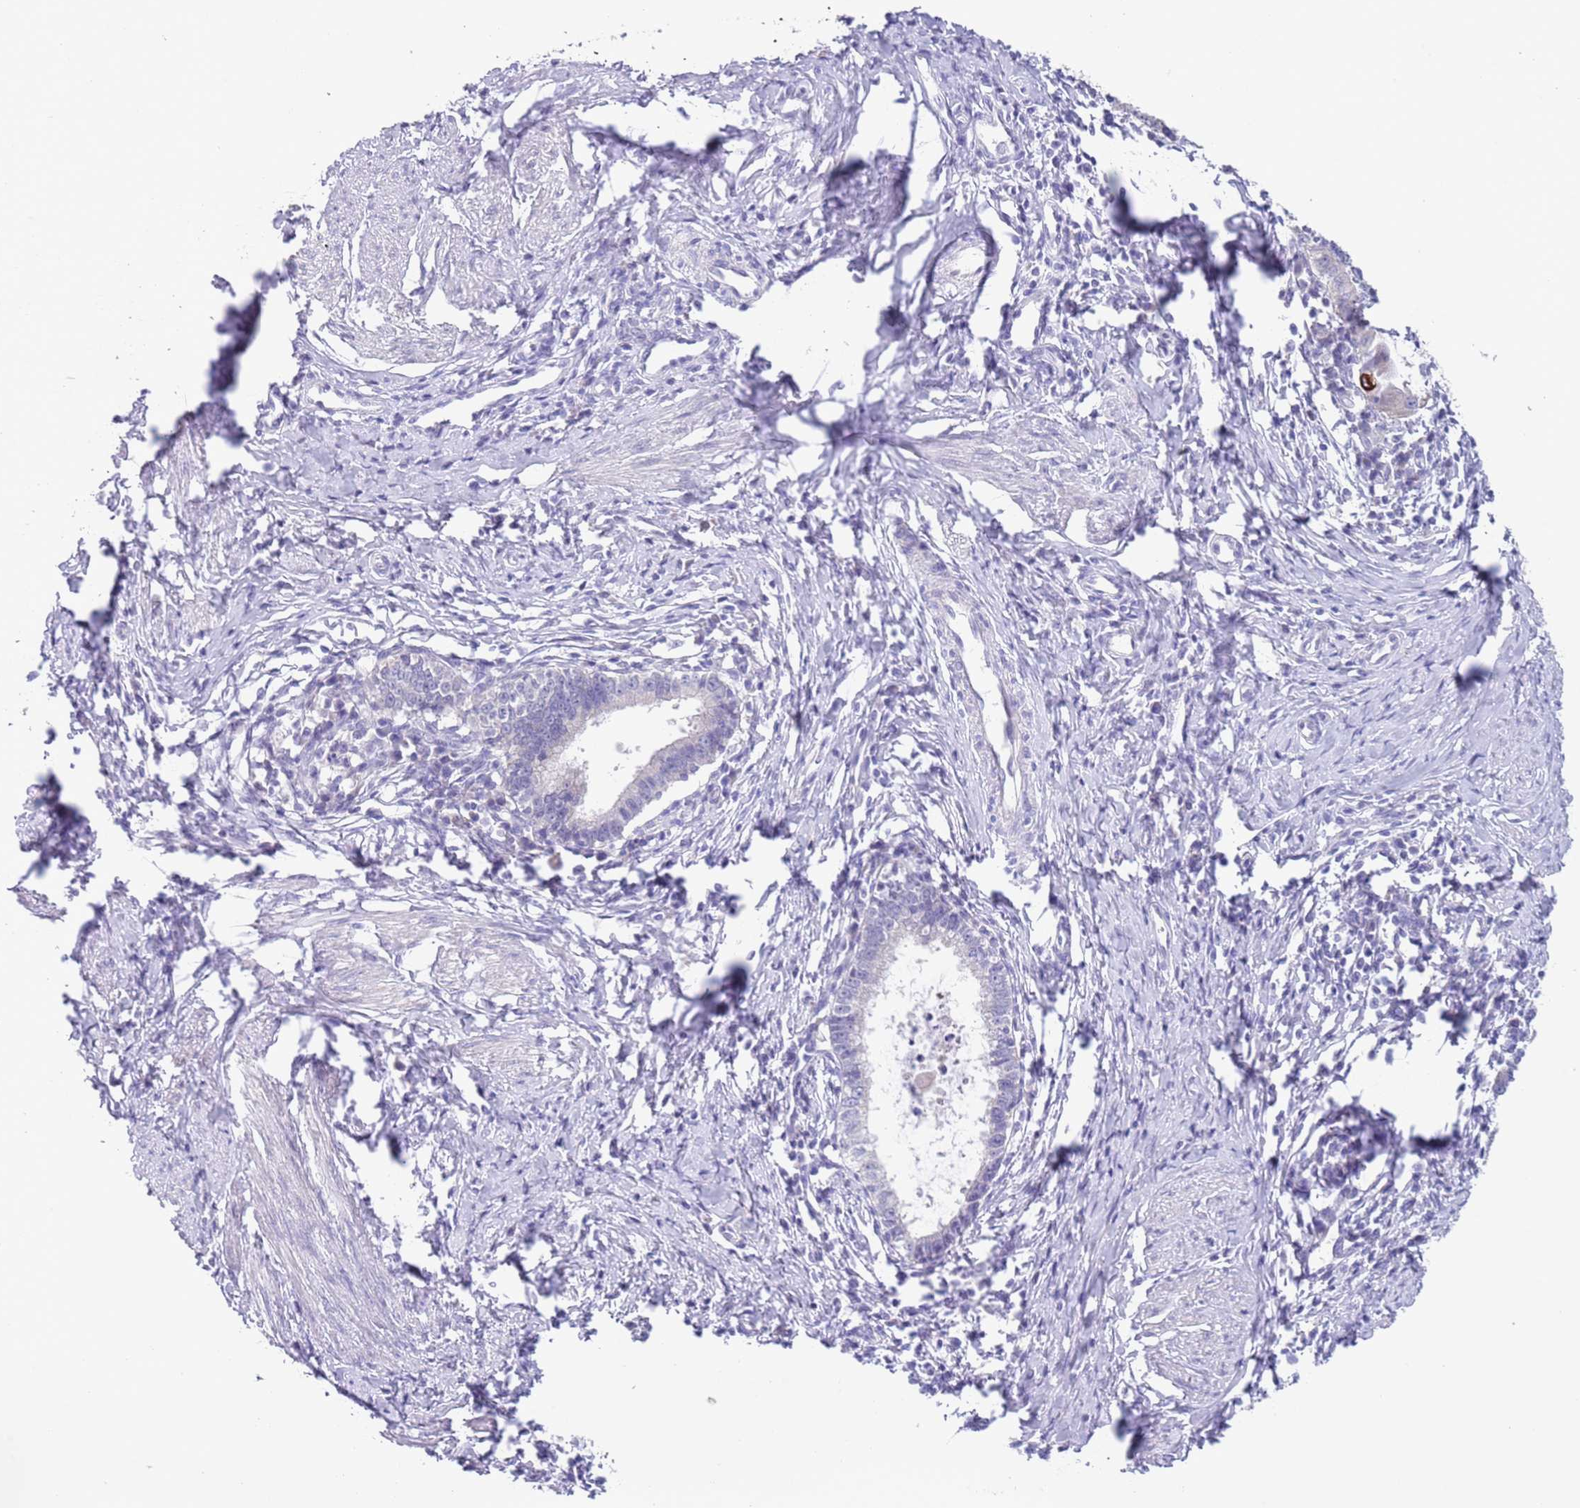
{"staining": {"intensity": "negative", "quantity": "none", "location": "none"}, "tissue": "cervical cancer", "cell_type": "Tumor cells", "image_type": "cancer", "snomed": [{"axis": "morphology", "description": "Adenocarcinoma, NOS"}, {"axis": "topography", "description": "Cervix"}], "caption": "The immunohistochemistry (IHC) image has no significant staining in tumor cells of adenocarcinoma (cervical) tissue. (DAB immunohistochemistry (IHC), high magnification).", "gene": "SPIRE2", "patient": {"sex": "female", "age": 36}}